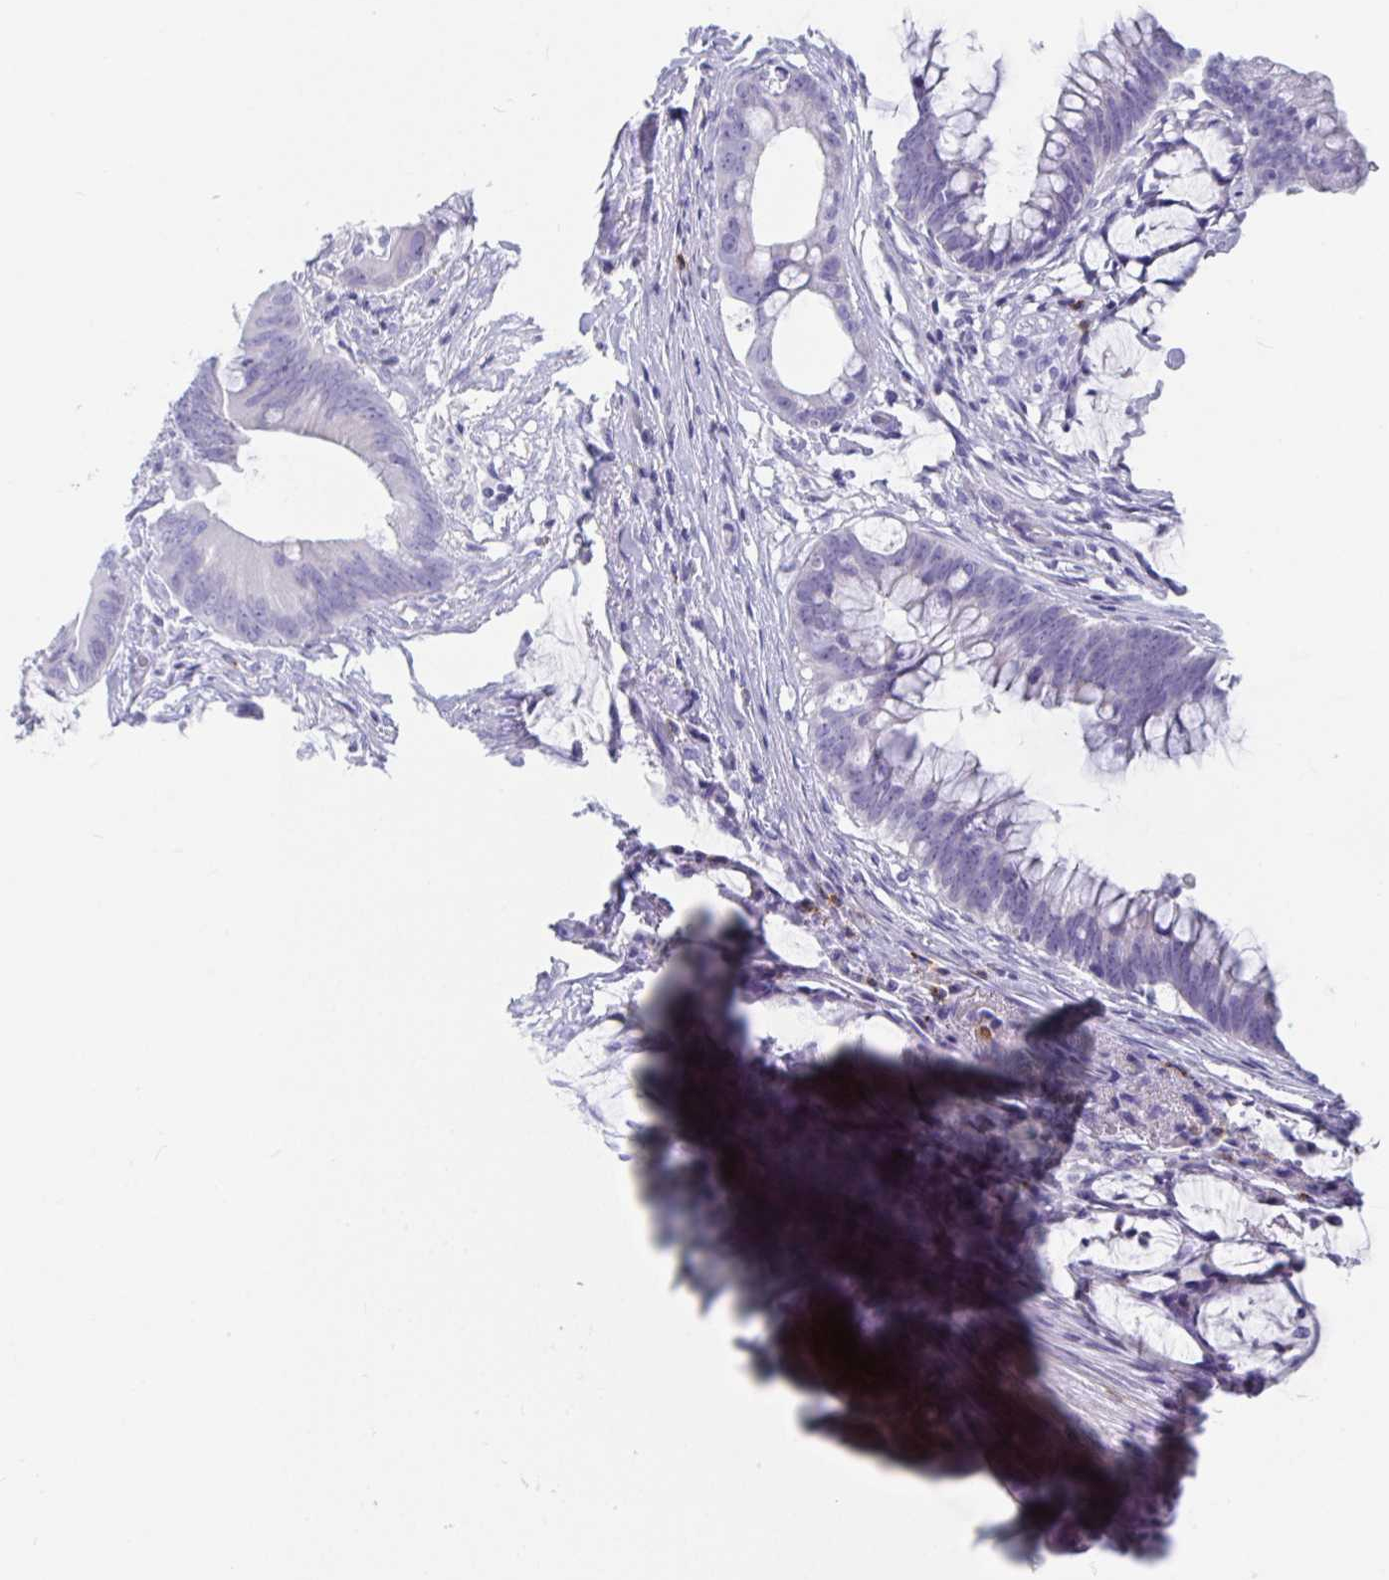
{"staining": {"intensity": "negative", "quantity": "none", "location": "none"}, "tissue": "colorectal cancer", "cell_type": "Tumor cells", "image_type": "cancer", "snomed": [{"axis": "morphology", "description": "Adenocarcinoma, NOS"}, {"axis": "topography", "description": "Colon"}], "caption": "Adenocarcinoma (colorectal) stained for a protein using immunohistochemistry (IHC) exhibits no positivity tumor cells.", "gene": "PLA2G1B", "patient": {"sex": "male", "age": 62}}